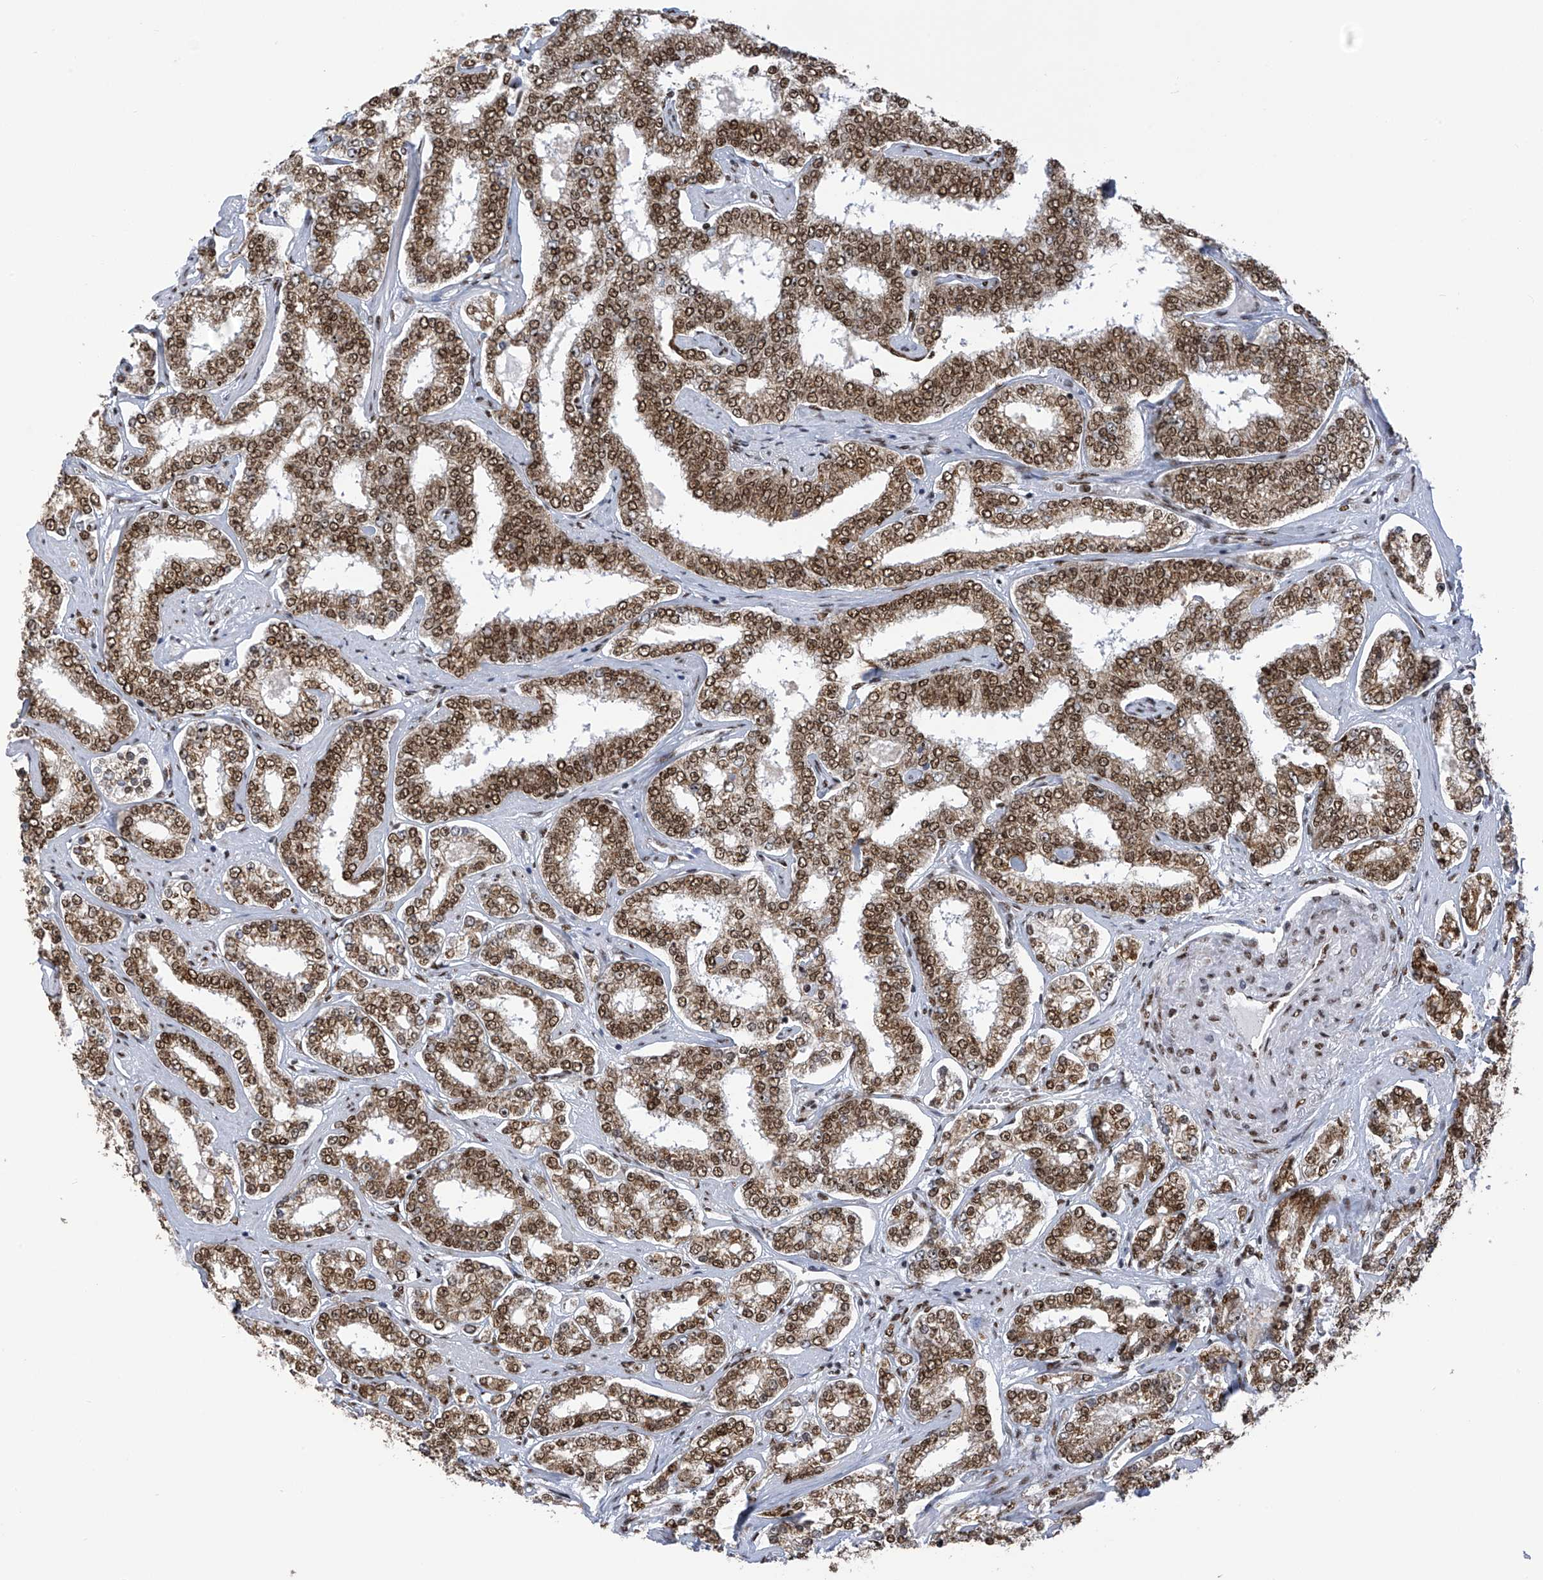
{"staining": {"intensity": "moderate", "quantity": ">75%", "location": "cytoplasmic/membranous,nuclear"}, "tissue": "prostate cancer", "cell_type": "Tumor cells", "image_type": "cancer", "snomed": [{"axis": "morphology", "description": "Normal tissue, NOS"}, {"axis": "morphology", "description": "Adenocarcinoma, High grade"}, {"axis": "topography", "description": "Prostate"}], "caption": "Immunohistochemical staining of prostate cancer (adenocarcinoma (high-grade)) reveals moderate cytoplasmic/membranous and nuclear protein expression in about >75% of tumor cells. Immunohistochemistry (ihc) stains the protein in brown and the nuclei are stained blue.", "gene": "APLF", "patient": {"sex": "male", "age": 83}}